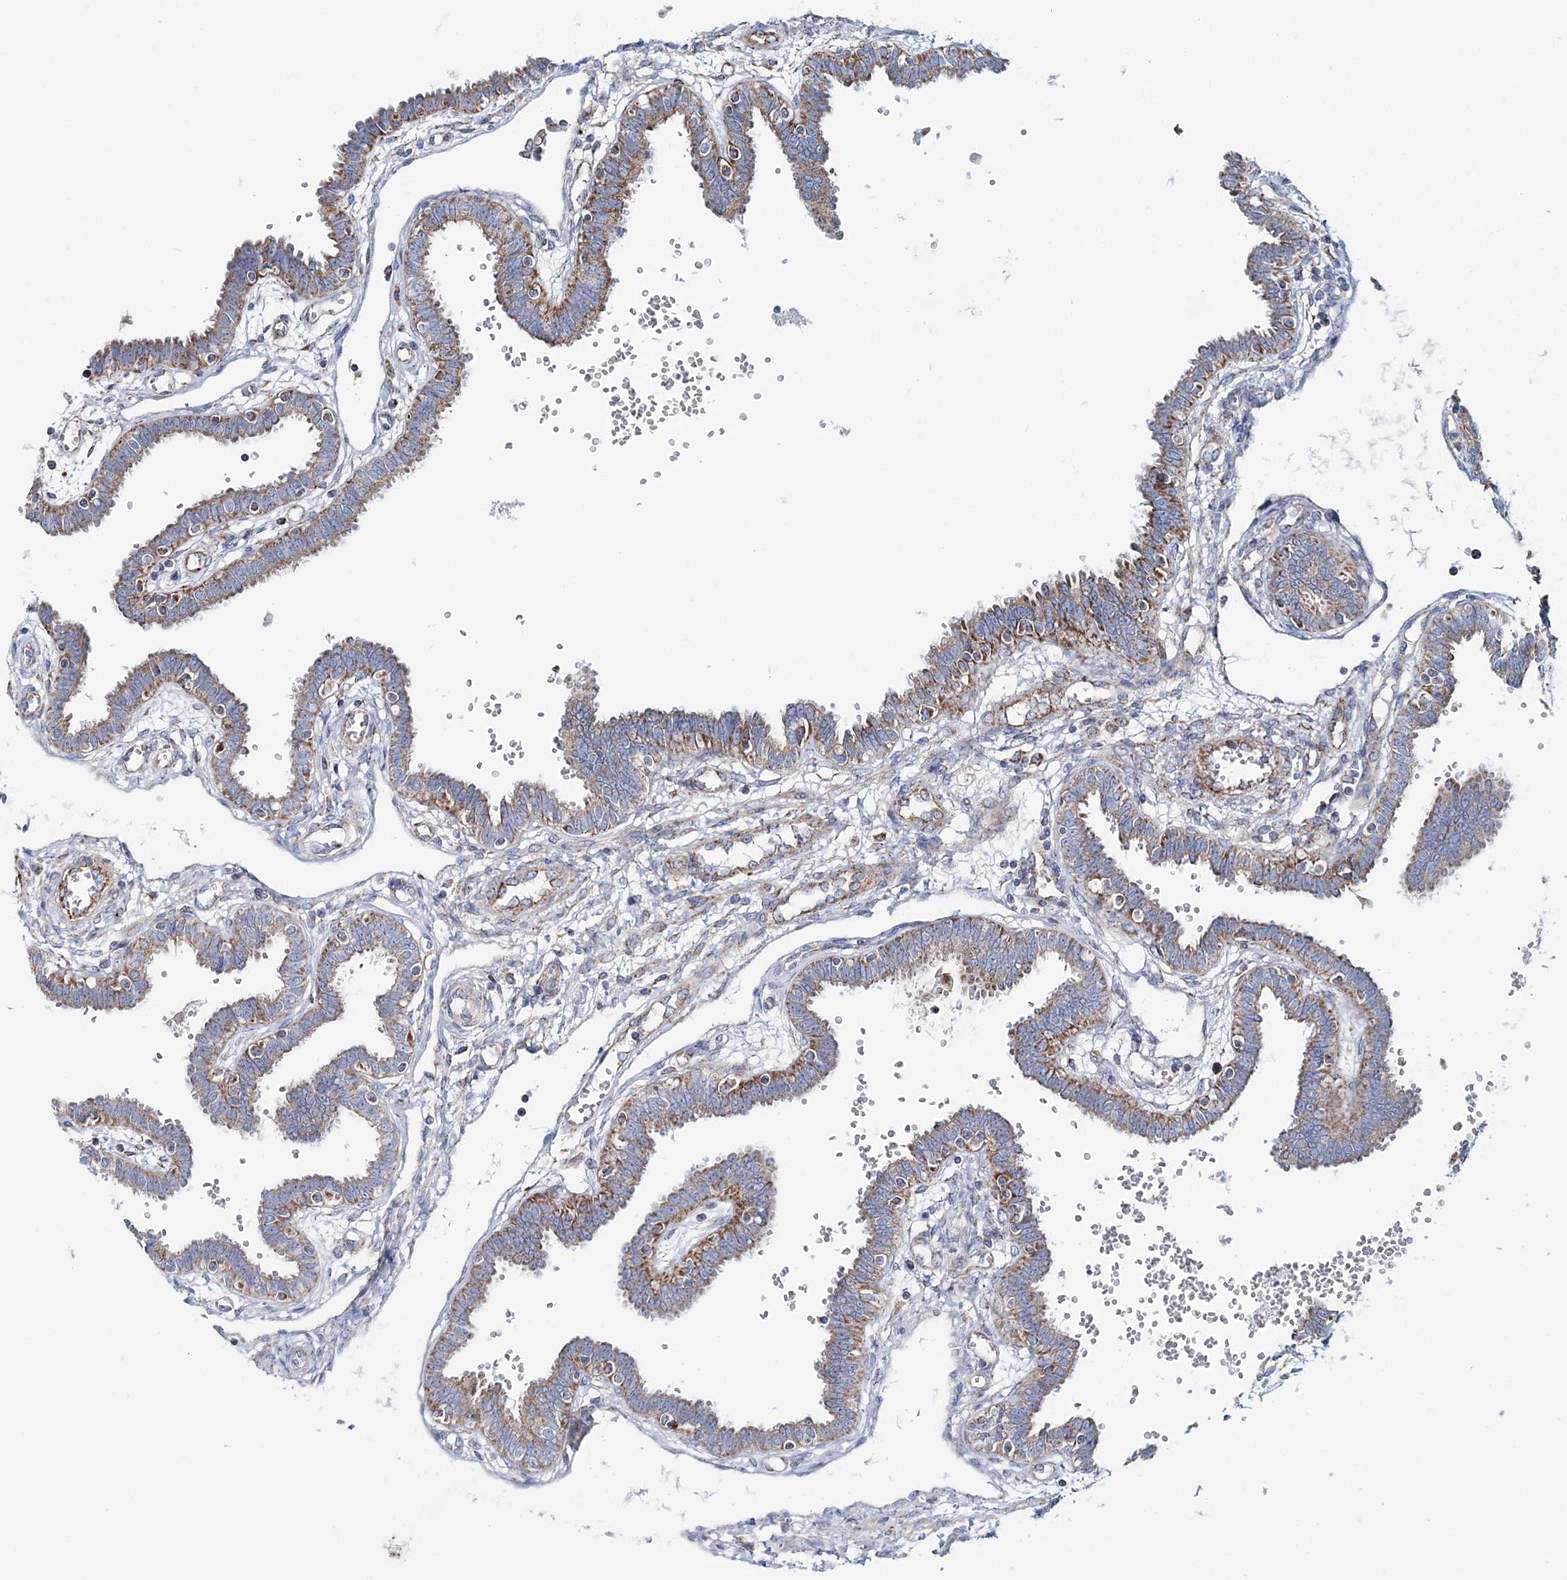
{"staining": {"intensity": "moderate", "quantity": ">75%", "location": "cytoplasmic/membranous"}, "tissue": "fallopian tube", "cell_type": "Glandular cells", "image_type": "normal", "snomed": [{"axis": "morphology", "description": "Normal tissue, NOS"}, {"axis": "topography", "description": "Fallopian tube"}], "caption": "Immunohistochemistry (IHC) of unremarkable human fallopian tube displays medium levels of moderate cytoplasmic/membranous expression in approximately >75% of glandular cells.", "gene": "ARHGAP6", "patient": {"sex": "female", "age": 32}}